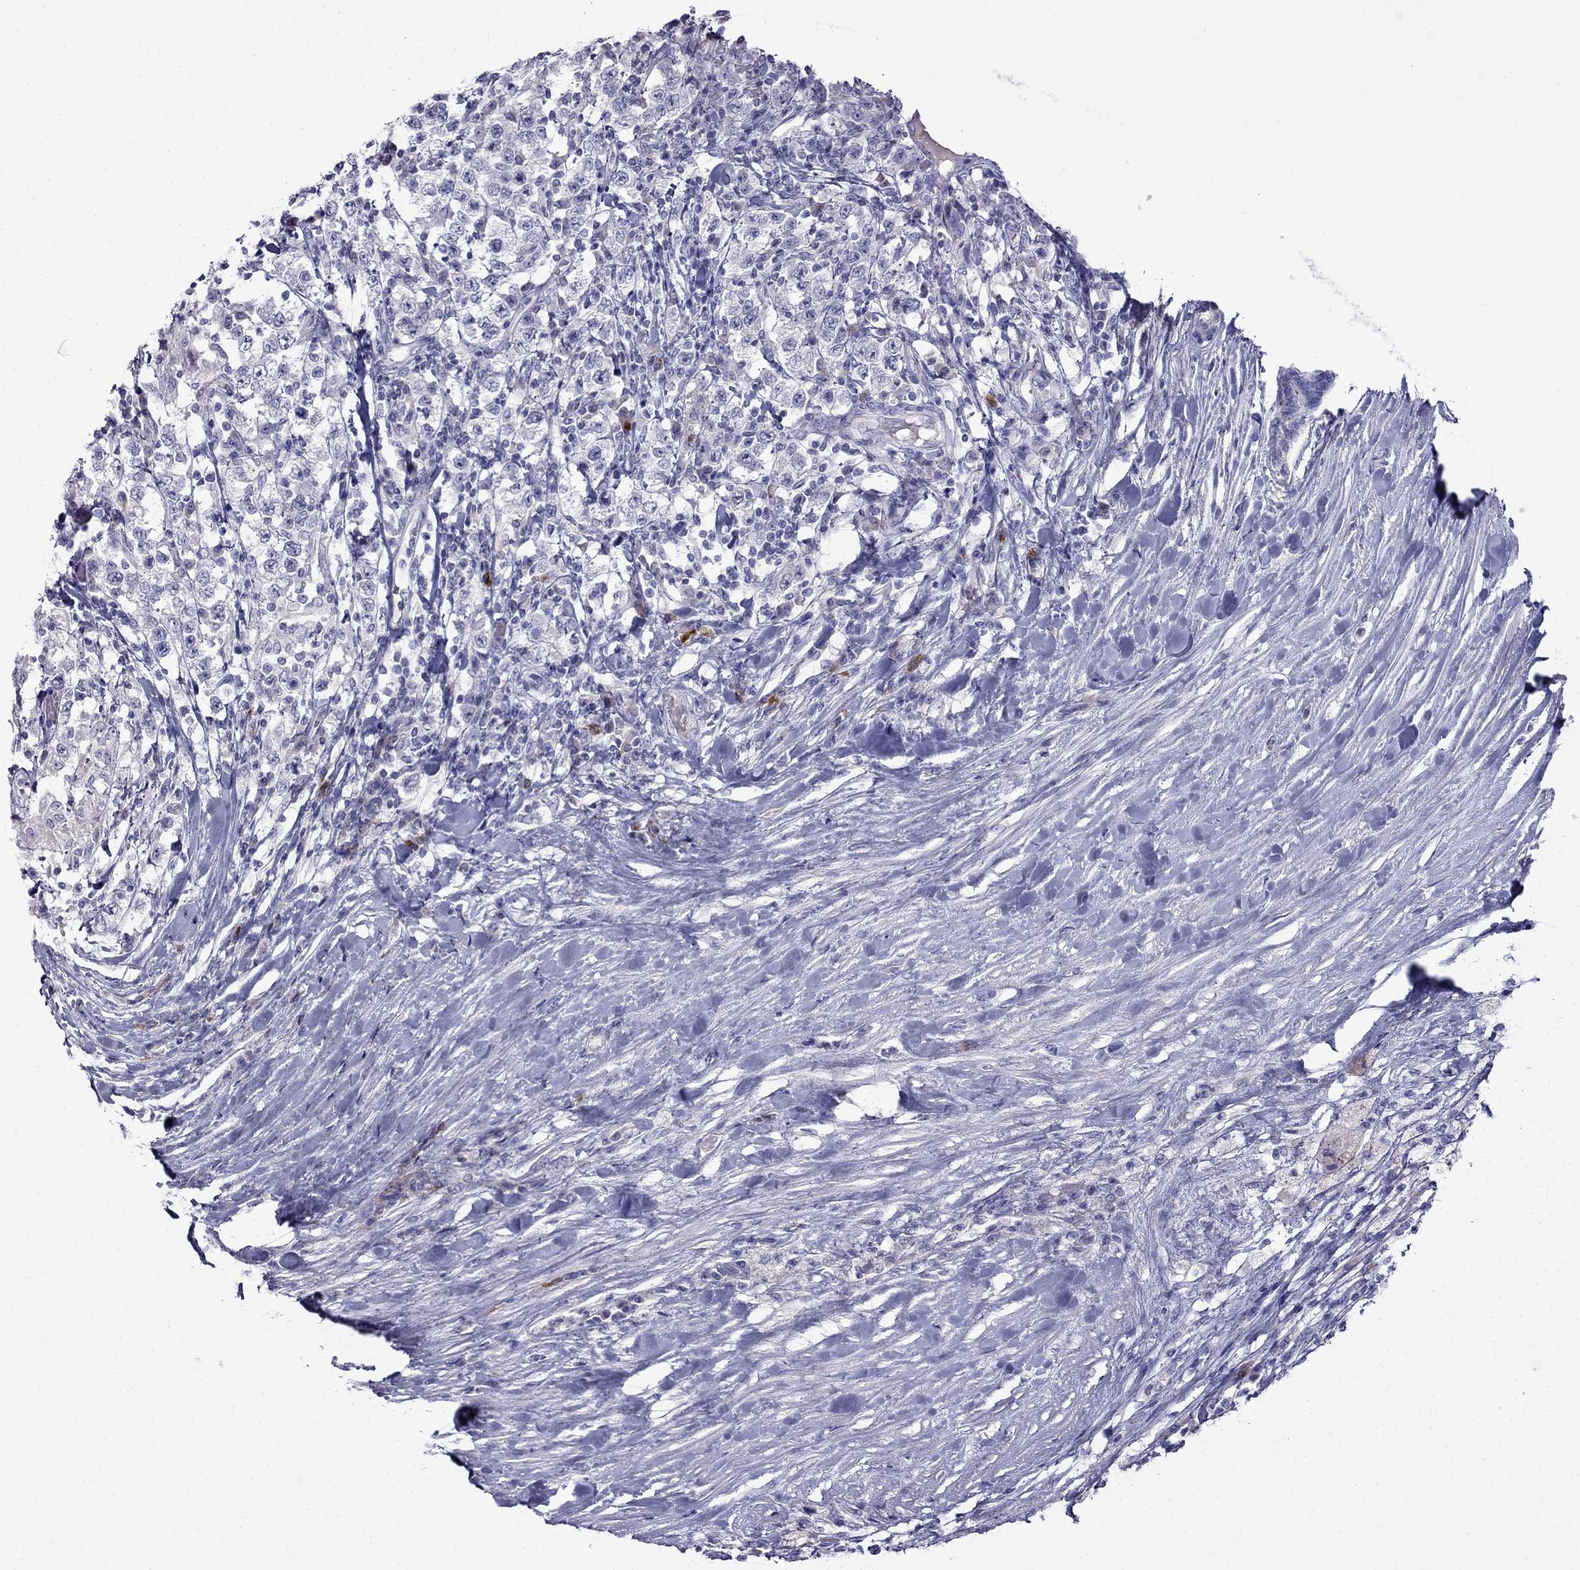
{"staining": {"intensity": "negative", "quantity": "none", "location": "none"}, "tissue": "testis cancer", "cell_type": "Tumor cells", "image_type": "cancer", "snomed": [{"axis": "morphology", "description": "Seminoma, NOS"}, {"axis": "morphology", "description": "Carcinoma, Embryonal, NOS"}, {"axis": "topography", "description": "Testis"}], "caption": "This is an IHC image of testis cancer. There is no staining in tumor cells.", "gene": "PATE1", "patient": {"sex": "male", "age": 41}}